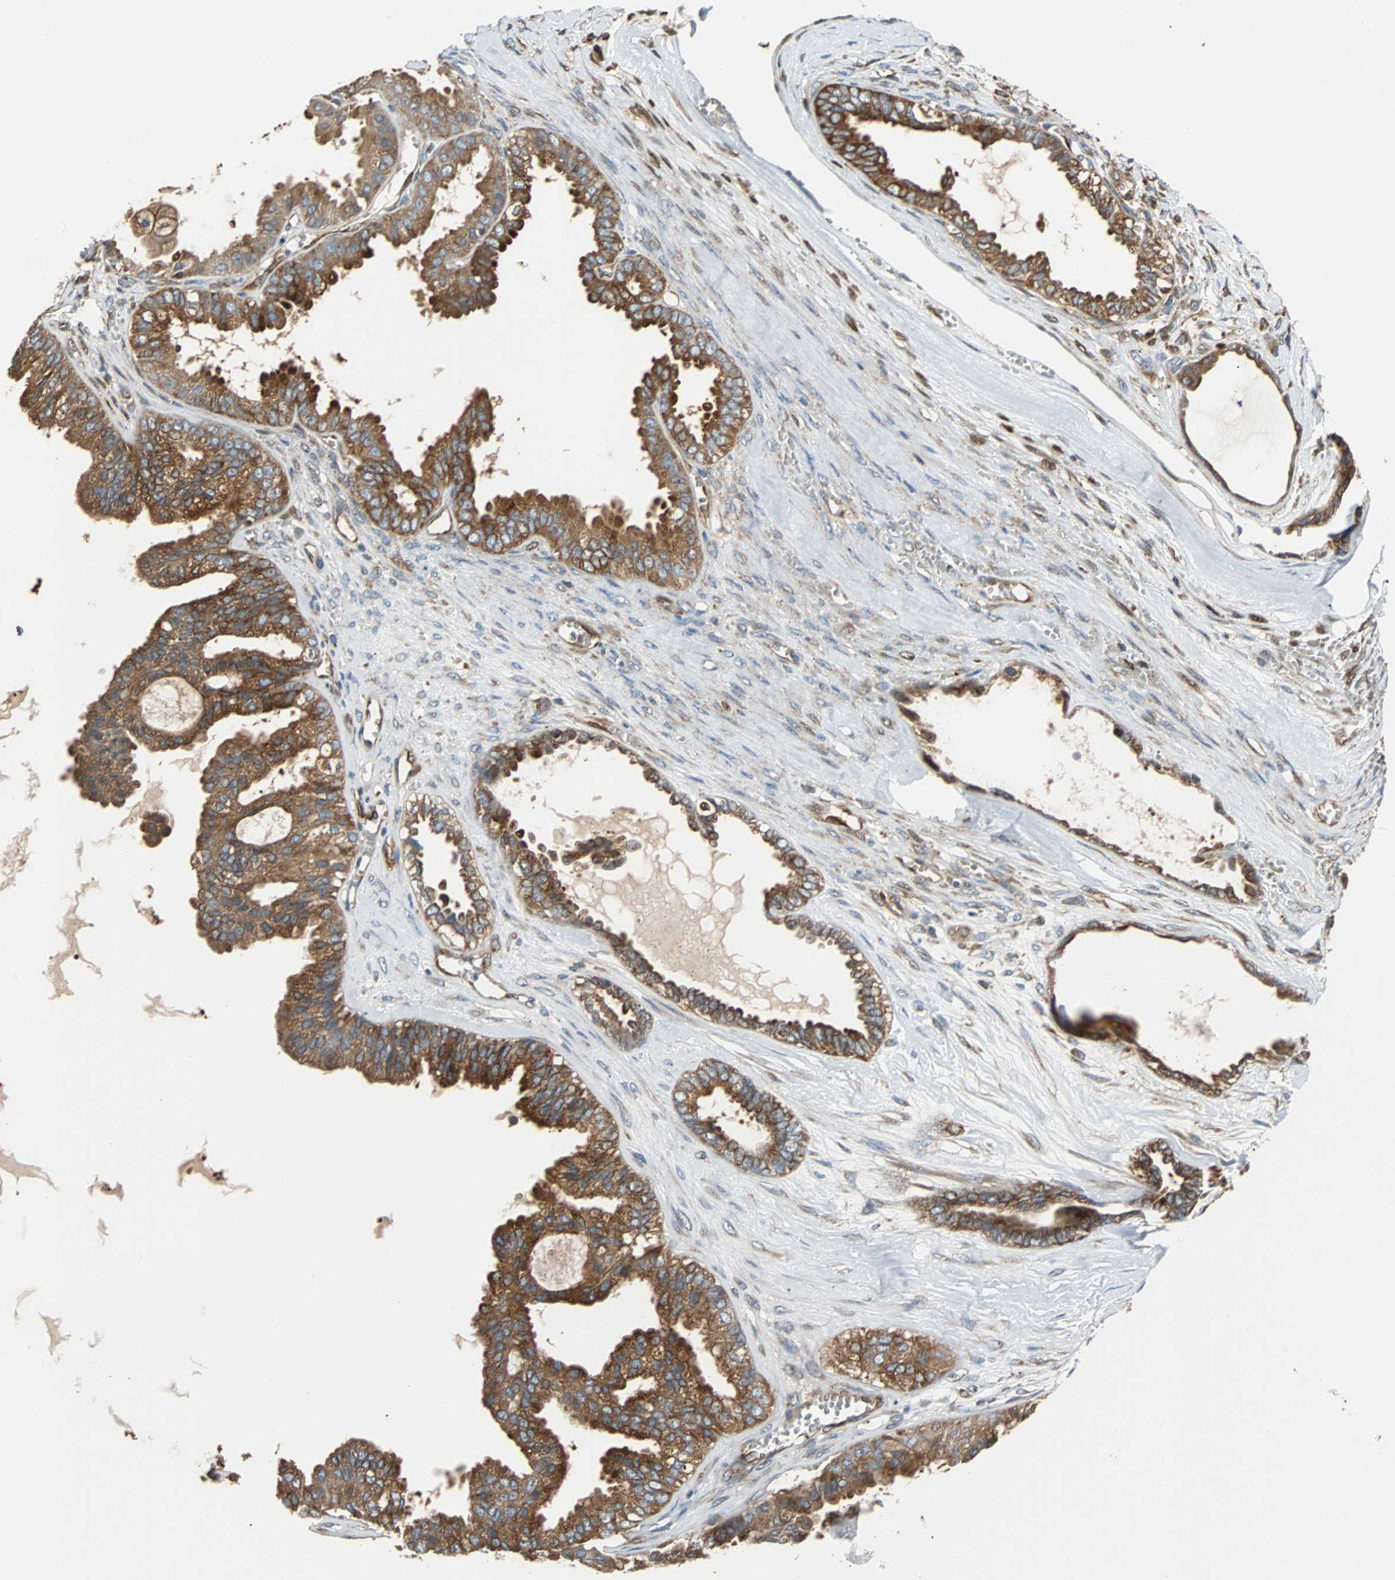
{"staining": {"intensity": "strong", "quantity": ">75%", "location": "cytoplasmic/membranous"}, "tissue": "ovarian cancer", "cell_type": "Tumor cells", "image_type": "cancer", "snomed": [{"axis": "morphology", "description": "Carcinoma, NOS"}, {"axis": "morphology", "description": "Carcinoma, endometroid"}, {"axis": "topography", "description": "Ovary"}], "caption": "Protein staining shows strong cytoplasmic/membranous staining in about >75% of tumor cells in ovarian carcinoma.", "gene": "RELA", "patient": {"sex": "female", "age": 50}}